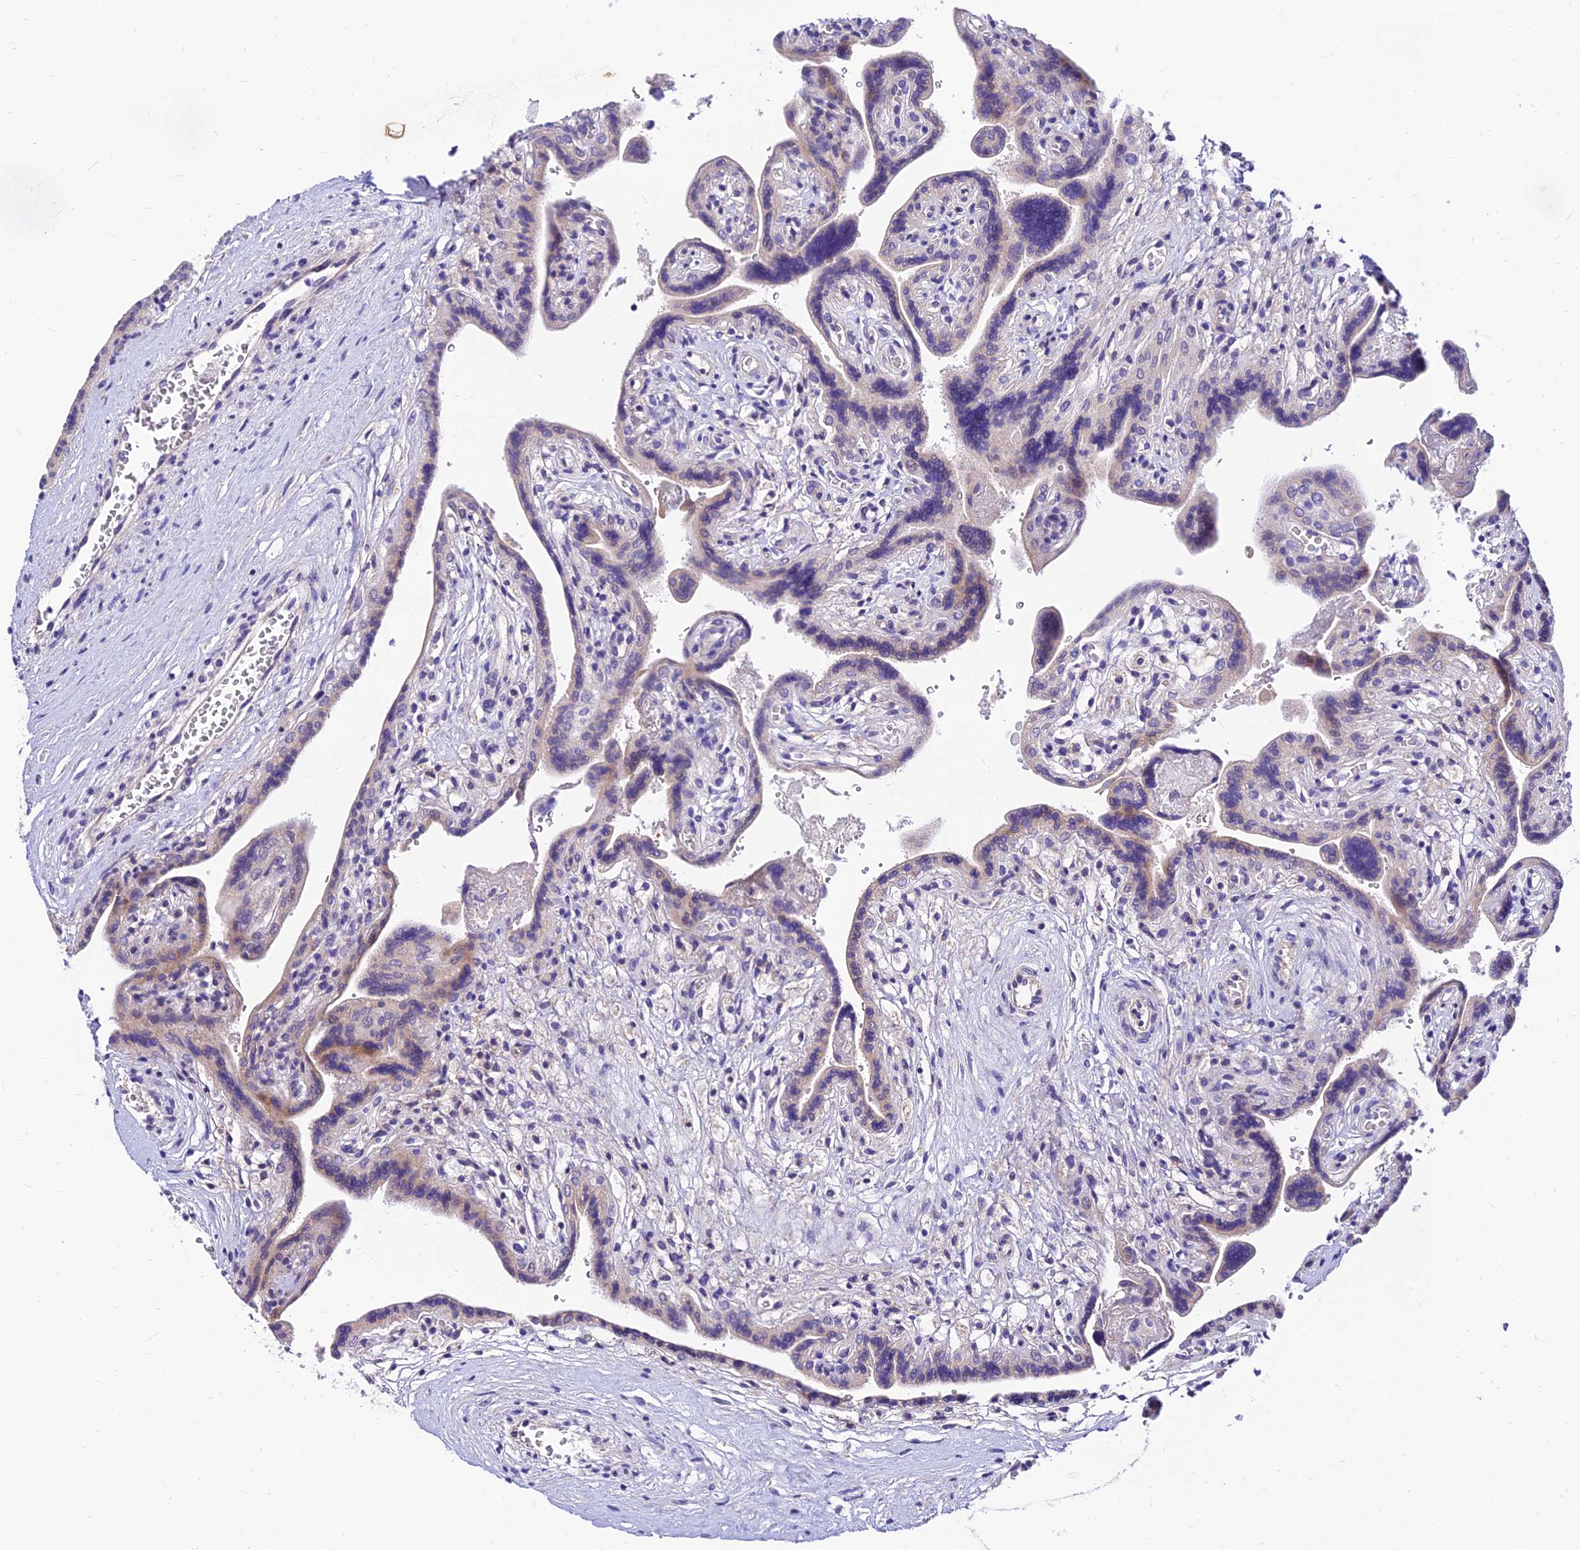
{"staining": {"intensity": "weak", "quantity": "25%-75%", "location": "cytoplasmic/membranous"}, "tissue": "placenta", "cell_type": "Trophoblastic cells", "image_type": "normal", "snomed": [{"axis": "morphology", "description": "Normal tissue, NOS"}, {"axis": "topography", "description": "Placenta"}], "caption": "Immunohistochemistry (DAB) staining of unremarkable human placenta exhibits weak cytoplasmic/membranous protein positivity in approximately 25%-75% of trophoblastic cells. (DAB = brown stain, brightfield microscopy at high magnification).", "gene": "C6orf132", "patient": {"sex": "female", "age": 37}}